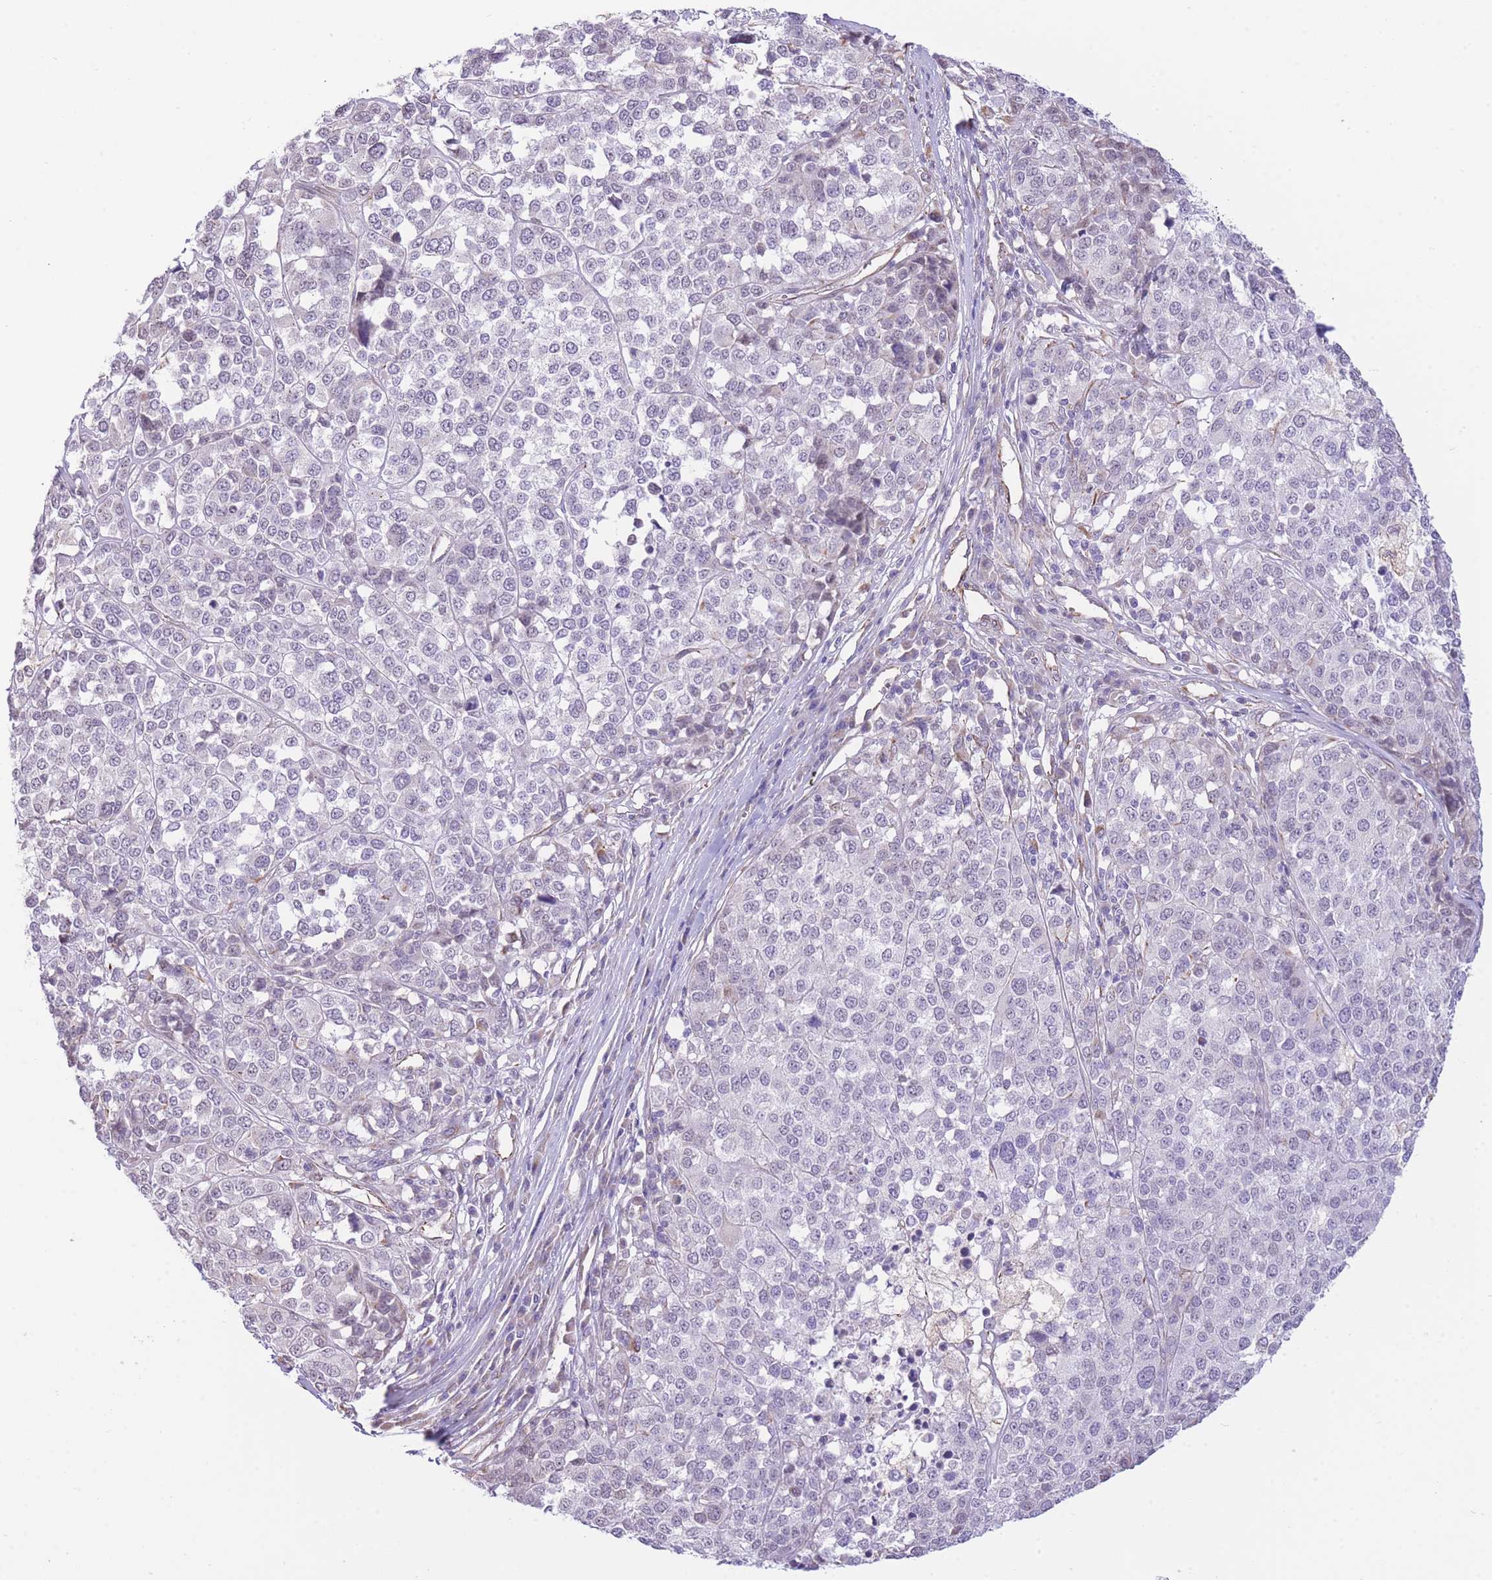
{"staining": {"intensity": "negative", "quantity": "none", "location": "none"}, "tissue": "melanoma", "cell_type": "Tumor cells", "image_type": "cancer", "snomed": [{"axis": "morphology", "description": "Malignant melanoma, Metastatic site"}, {"axis": "topography", "description": "Lymph node"}], "caption": "Immunohistochemistry micrograph of neoplastic tissue: human malignant melanoma (metastatic site) stained with DAB demonstrates no significant protein positivity in tumor cells.", "gene": "PSG8", "patient": {"sex": "male", "age": 44}}